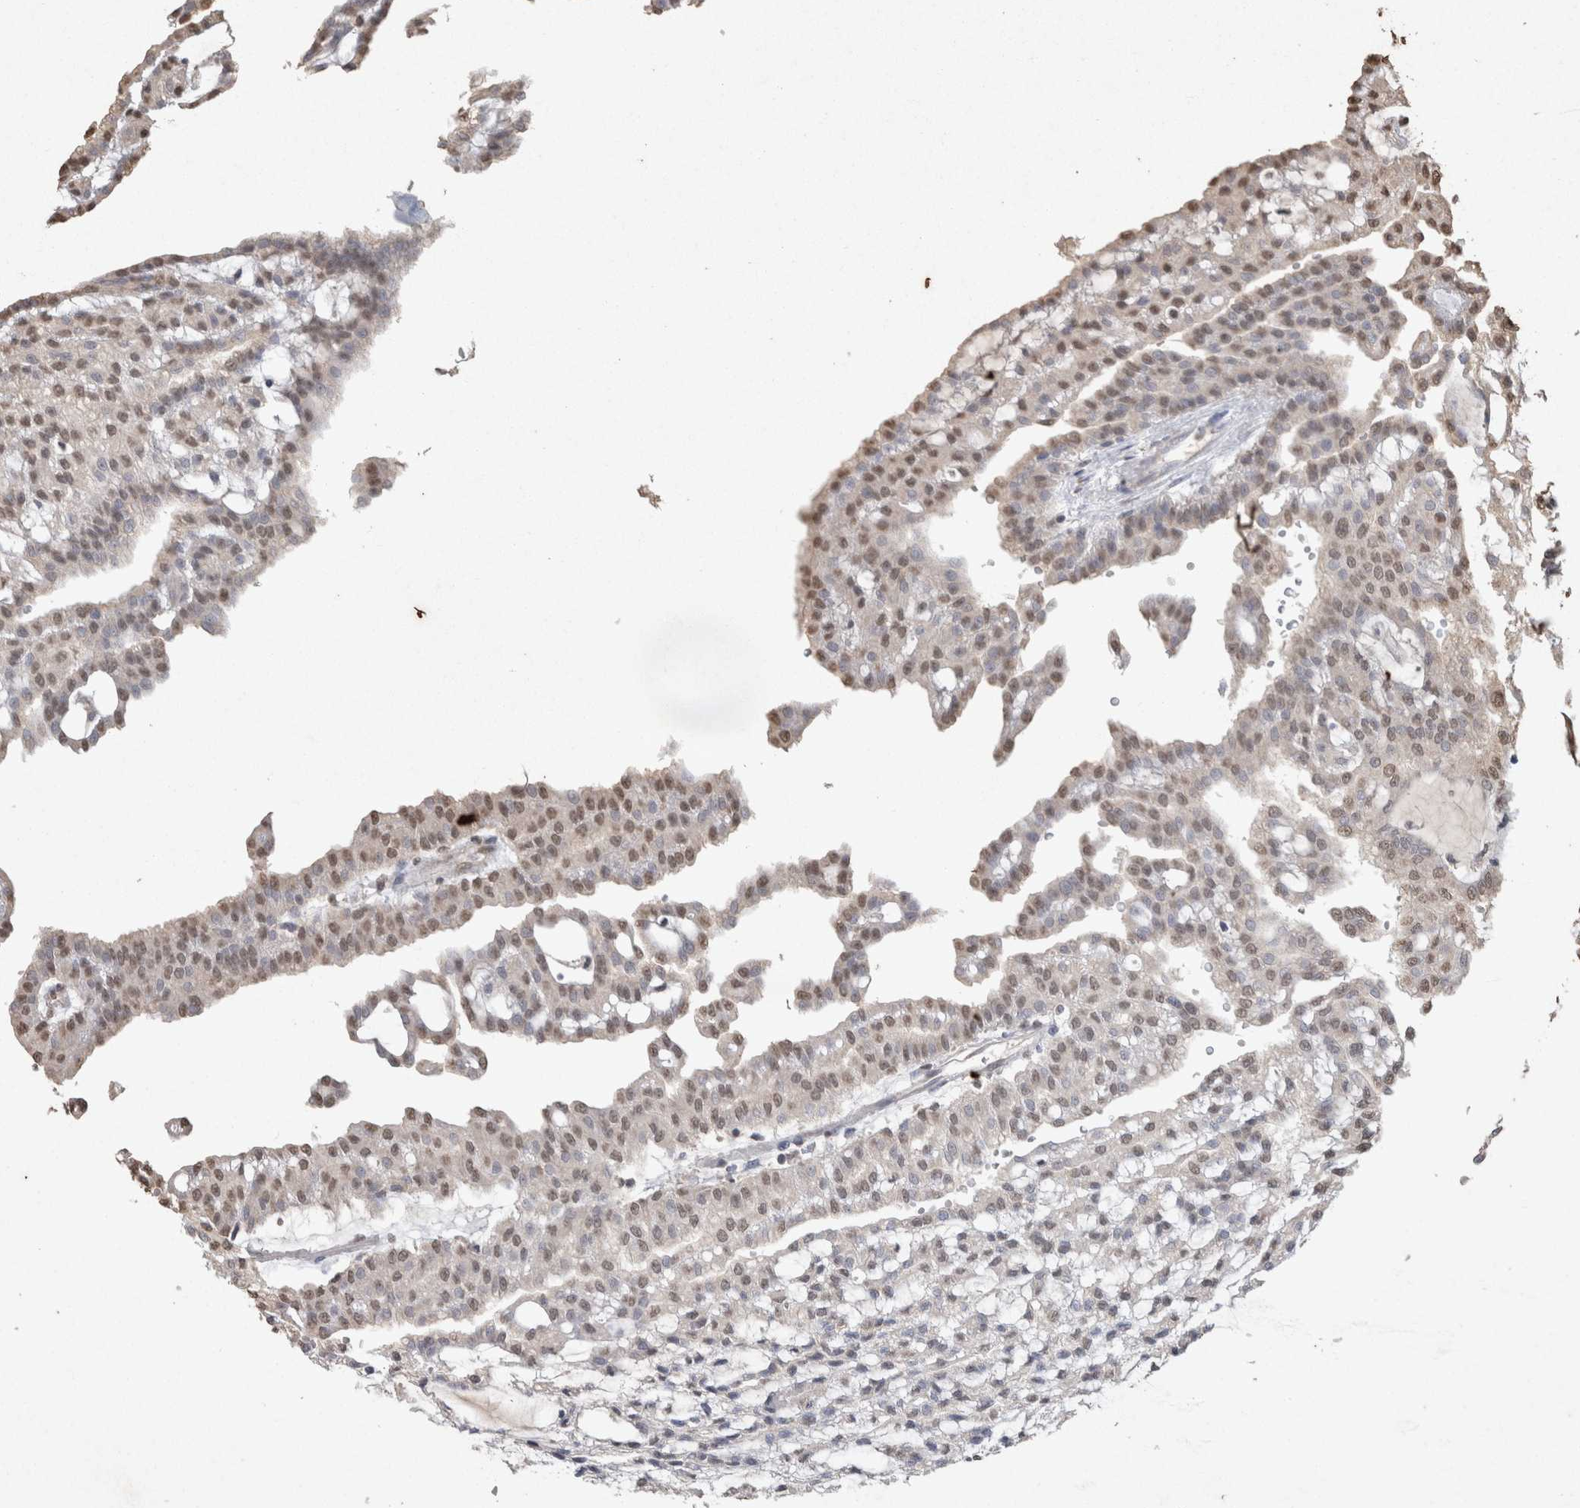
{"staining": {"intensity": "weak", "quantity": ">75%", "location": "nuclear"}, "tissue": "renal cancer", "cell_type": "Tumor cells", "image_type": "cancer", "snomed": [{"axis": "morphology", "description": "Adenocarcinoma, NOS"}, {"axis": "topography", "description": "Kidney"}], "caption": "About >75% of tumor cells in human renal cancer demonstrate weak nuclear protein staining as visualized by brown immunohistochemical staining.", "gene": "MLX", "patient": {"sex": "male", "age": 63}}